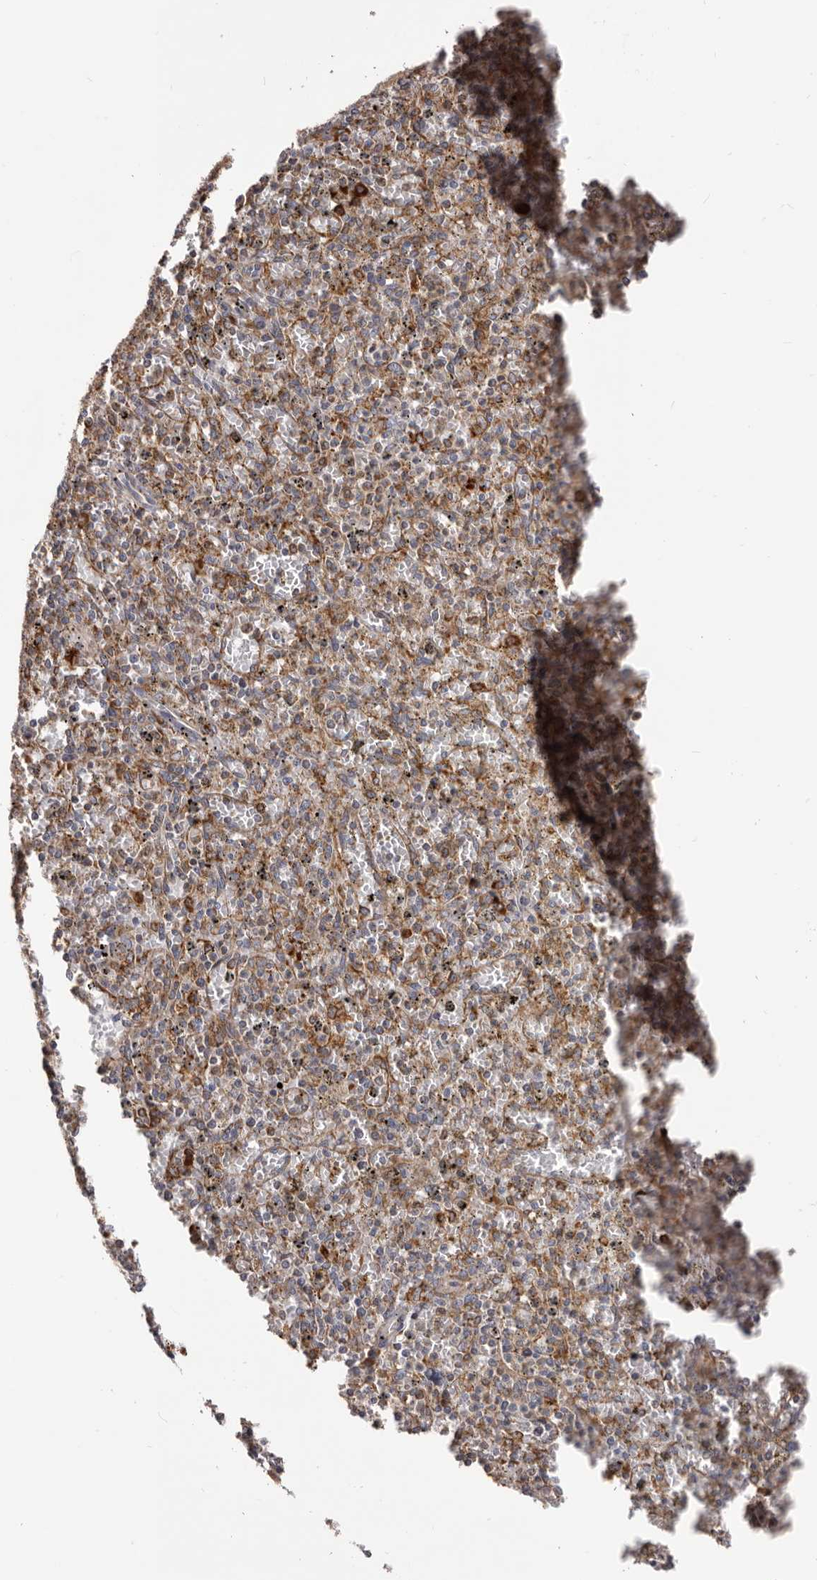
{"staining": {"intensity": "moderate", "quantity": "25%-75%", "location": "cytoplasmic/membranous"}, "tissue": "spleen", "cell_type": "Cells in red pulp", "image_type": "normal", "snomed": [{"axis": "morphology", "description": "Normal tissue, NOS"}, {"axis": "topography", "description": "Spleen"}], "caption": "Immunohistochemical staining of unremarkable human spleen reveals medium levels of moderate cytoplasmic/membranous staining in approximately 25%-75% of cells in red pulp. The staining was performed using DAB, with brown indicating positive protein expression. Nuclei are stained blue with hematoxylin.", "gene": "QRSL1", "patient": {"sex": "male", "age": 72}}